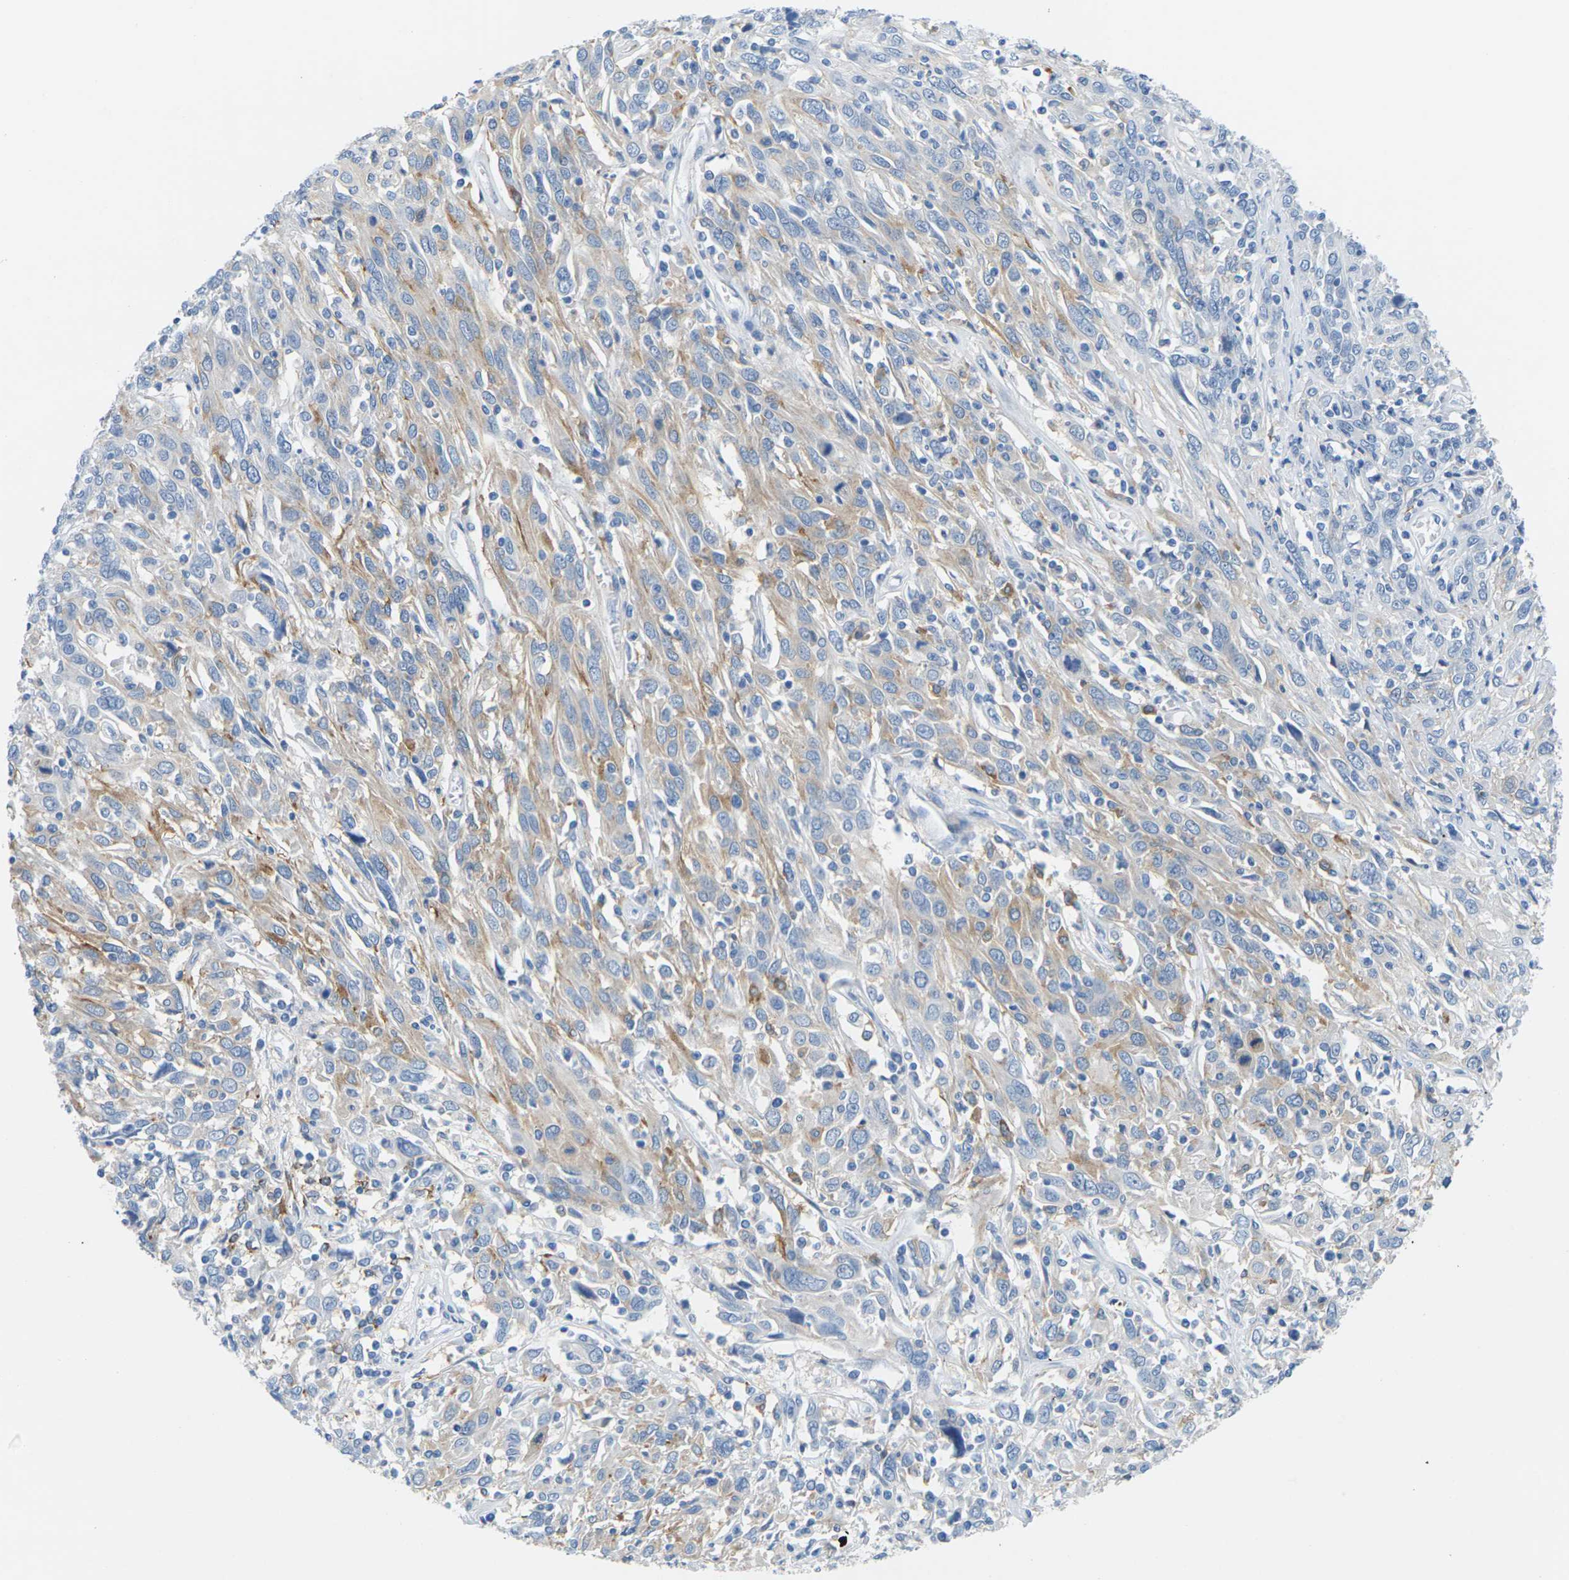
{"staining": {"intensity": "moderate", "quantity": "<25%", "location": "cytoplasmic/membranous"}, "tissue": "cervical cancer", "cell_type": "Tumor cells", "image_type": "cancer", "snomed": [{"axis": "morphology", "description": "Squamous cell carcinoma, NOS"}, {"axis": "topography", "description": "Cervix"}], "caption": "Protein expression analysis of cervical cancer (squamous cell carcinoma) exhibits moderate cytoplasmic/membranous staining in about <25% of tumor cells.", "gene": "SYNGR2", "patient": {"sex": "female", "age": 46}}